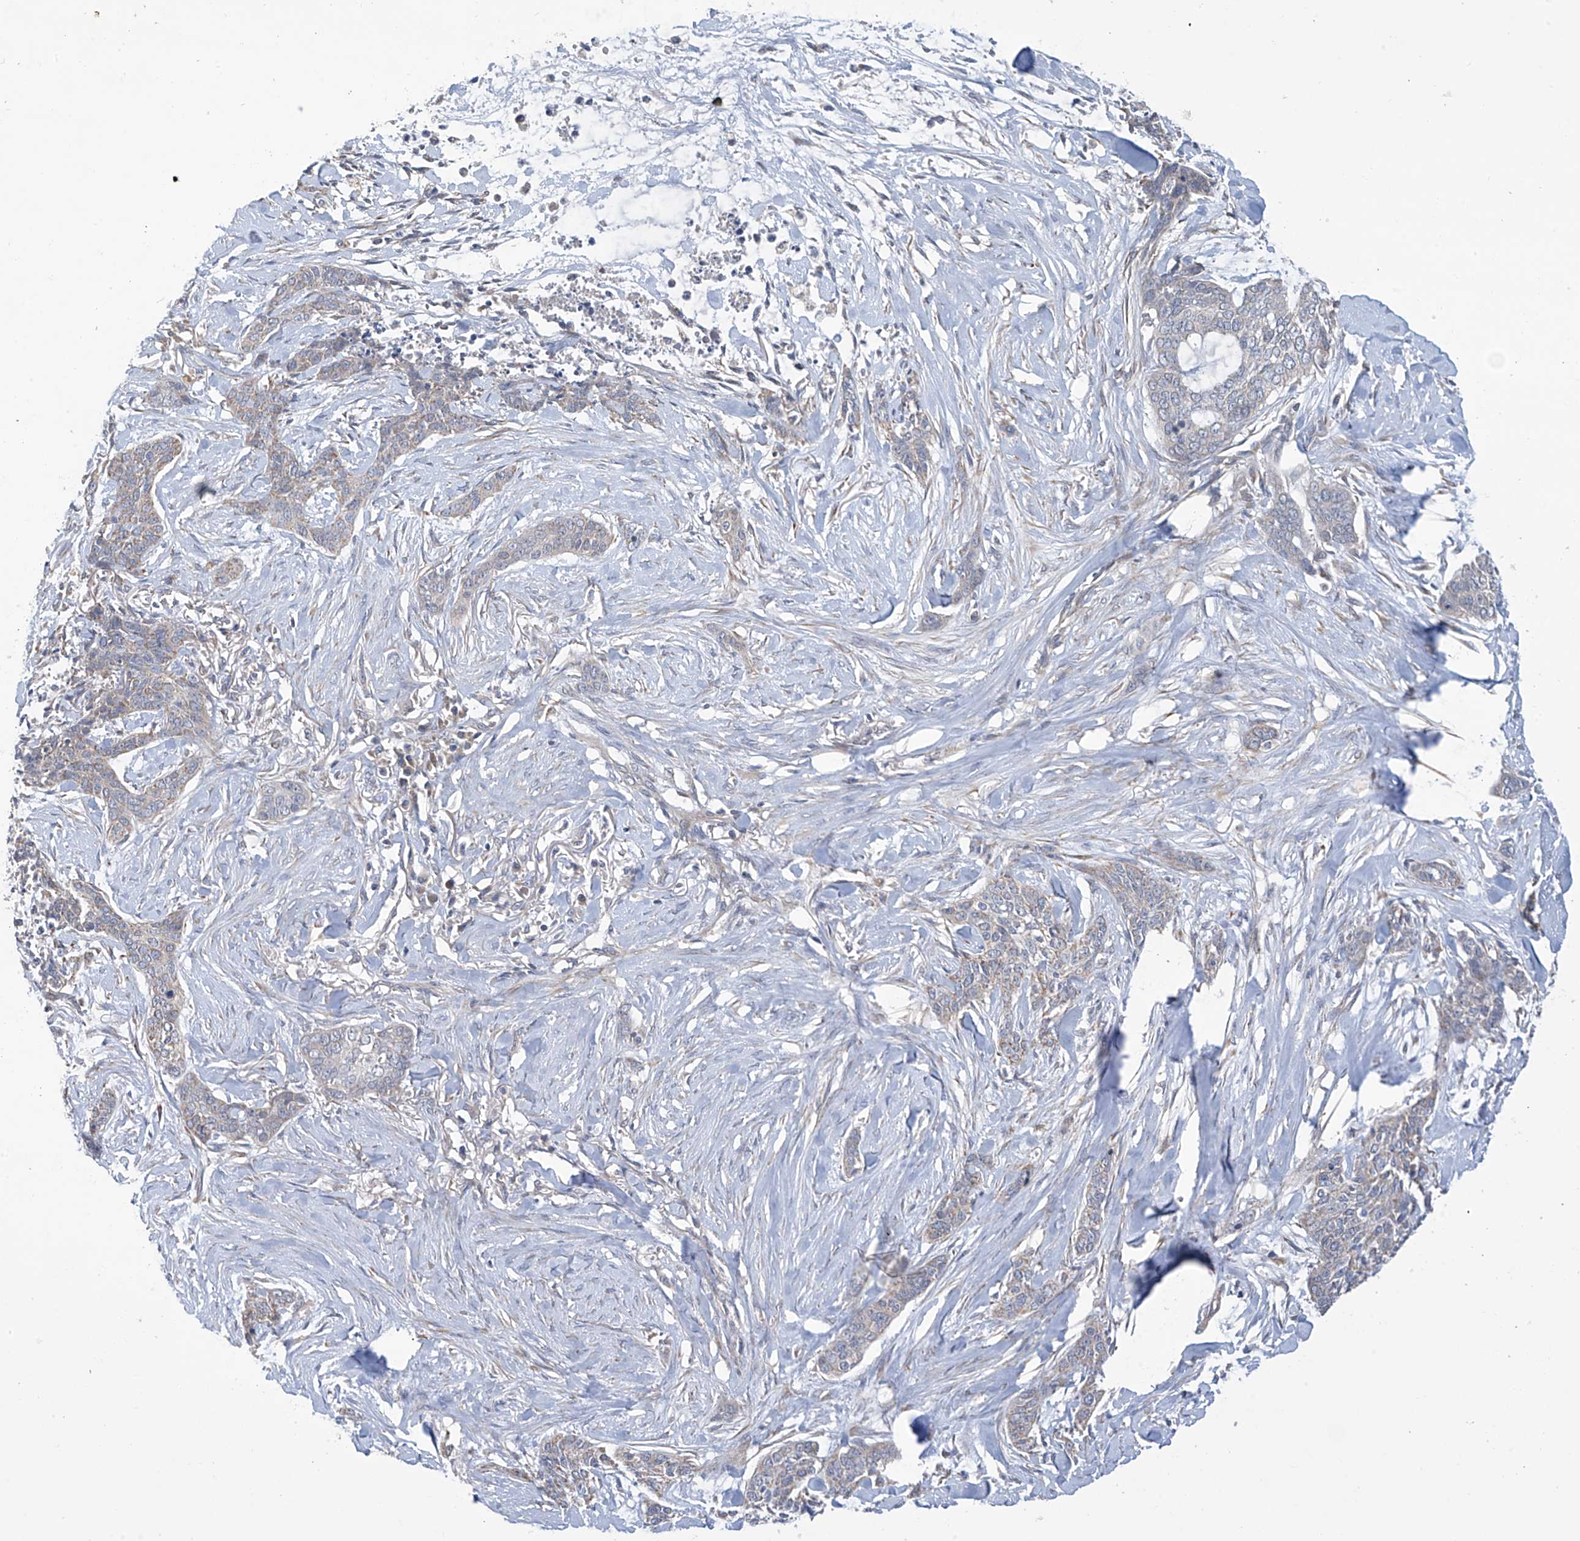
{"staining": {"intensity": "weak", "quantity": "<25%", "location": "cytoplasmic/membranous"}, "tissue": "skin cancer", "cell_type": "Tumor cells", "image_type": "cancer", "snomed": [{"axis": "morphology", "description": "Basal cell carcinoma"}, {"axis": "topography", "description": "Skin"}], "caption": "The immunohistochemistry image has no significant staining in tumor cells of skin cancer tissue.", "gene": "SCGB1D2", "patient": {"sex": "female", "age": 64}}